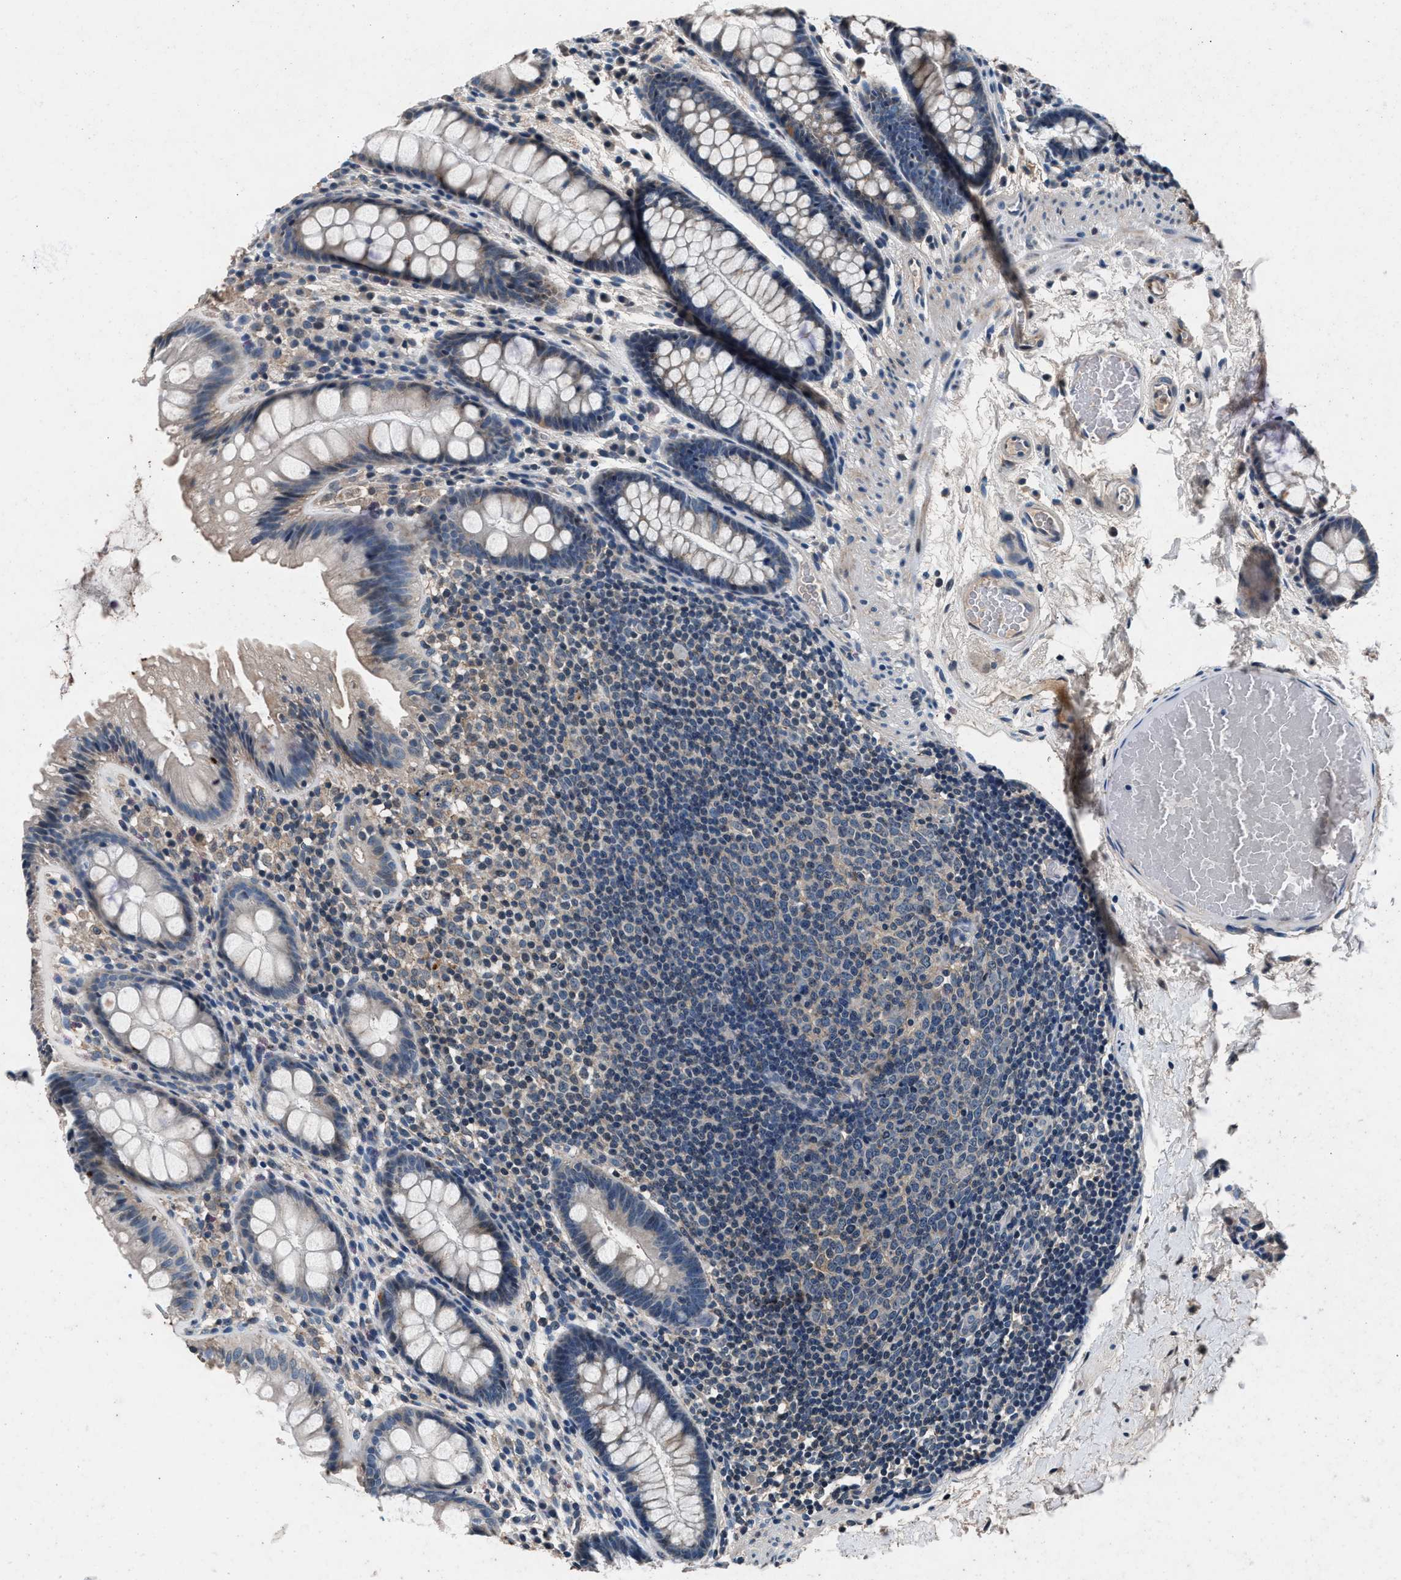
{"staining": {"intensity": "negative", "quantity": "none", "location": "none"}, "tissue": "colon", "cell_type": "Endothelial cells", "image_type": "normal", "snomed": [{"axis": "morphology", "description": "Normal tissue, NOS"}, {"axis": "topography", "description": "Colon"}], "caption": "The micrograph reveals no staining of endothelial cells in normal colon. (Brightfield microscopy of DAB (3,3'-diaminobenzidine) immunohistochemistry at high magnification).", "gene": "DENND6B", "patient": {"sex": "female", "age": 56}}